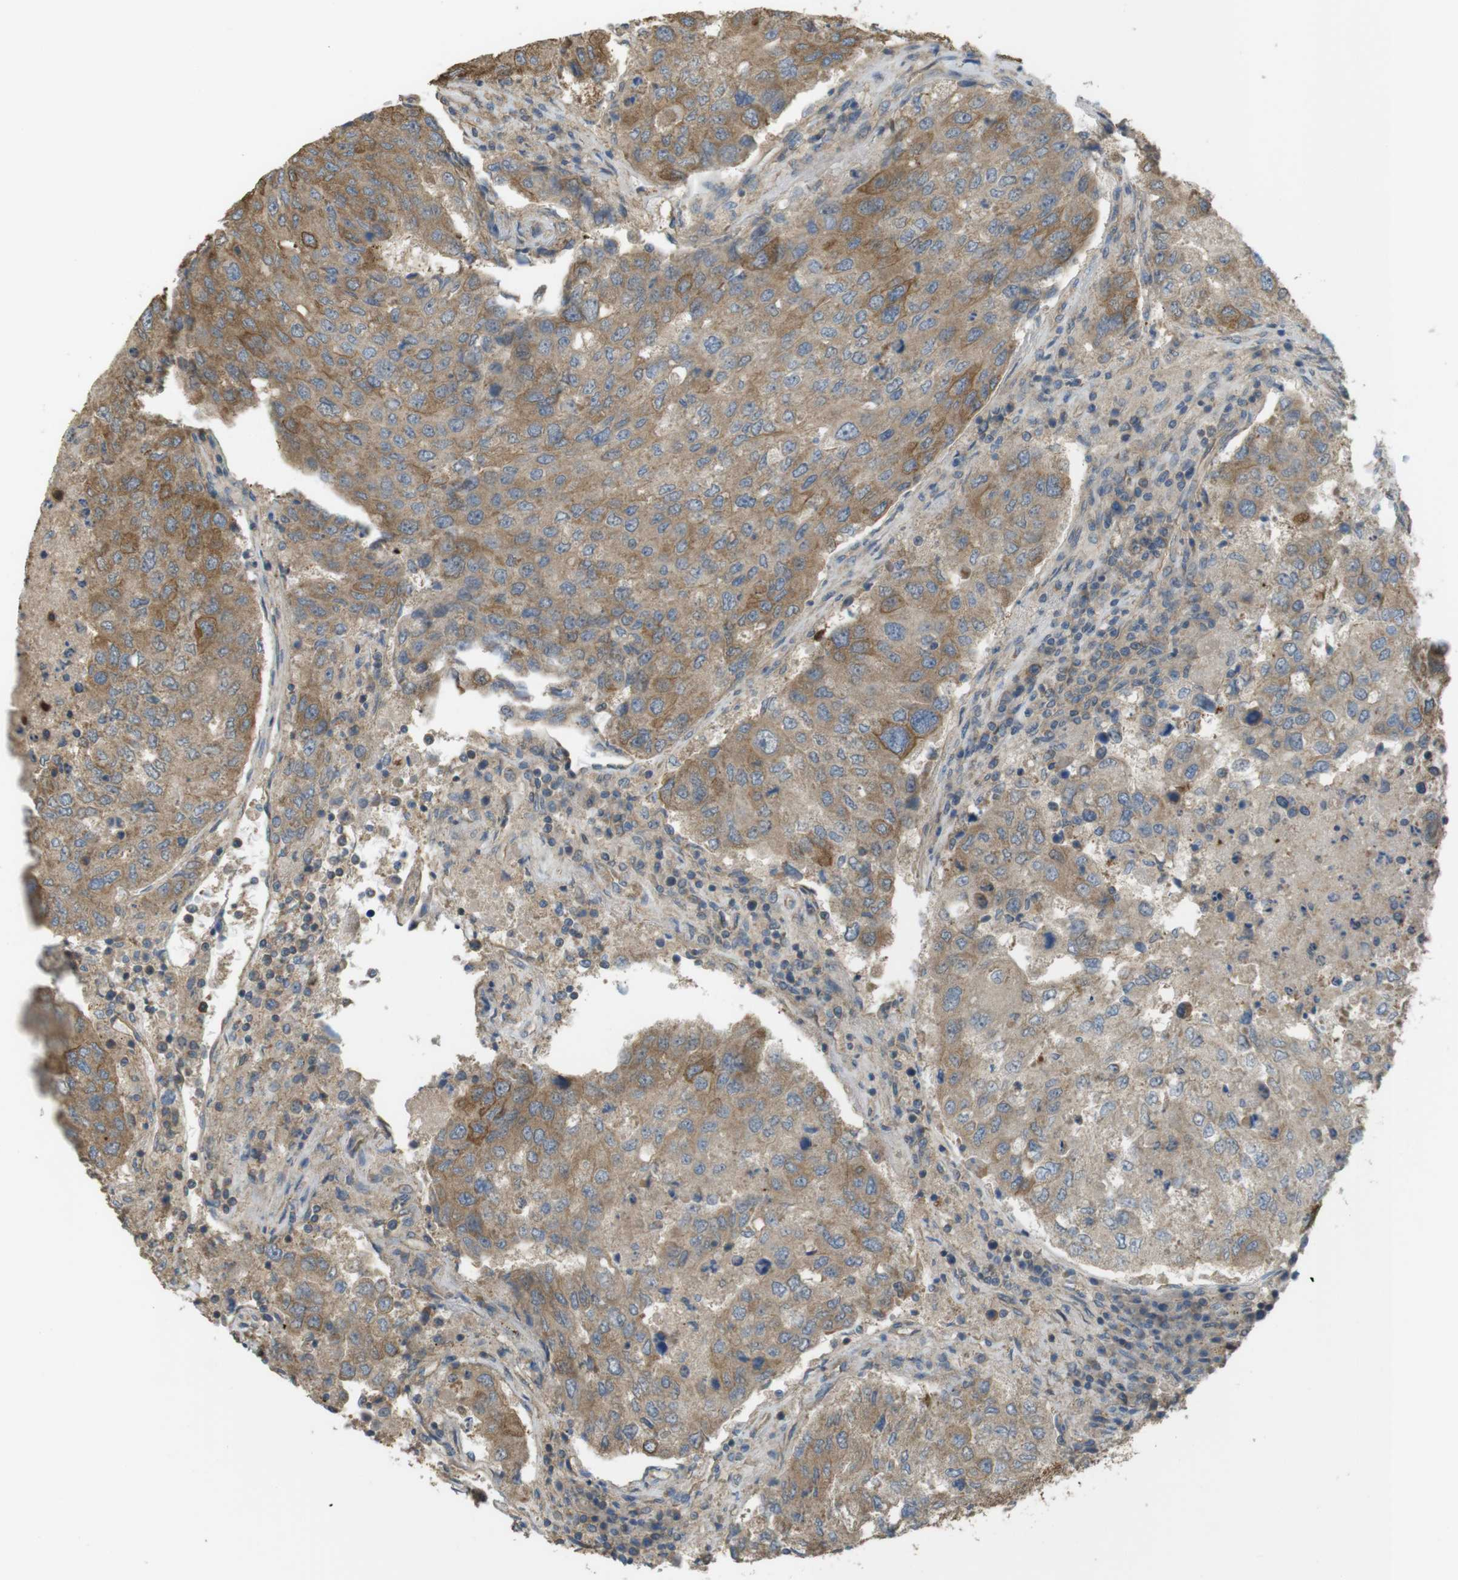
{"staining": {"intensity": "moderate", "quantity": "<25%", "location": "cytoplasmic/membranous"}, "tissue": "urothelial cancer", "cell_type": "Tumor cells", "image_type": "cancer", "snomed": [{"axis": "morphology", "description": "Urothelial carcinoma, High grade"}, {"axis": "topography", "description": "Lymph node"}, {"axis": "topography", "description": "Urinary bladder"}], "caption": "This is an image of immunohistochemistry (IHC) staining of urothelial carcinoma (high-grade), which shows moderate staining in the cytoplasmic/membranous of tumor cells.", "gene": "ZDHHC20", "patient": {"sex": "male", "age": 51}}